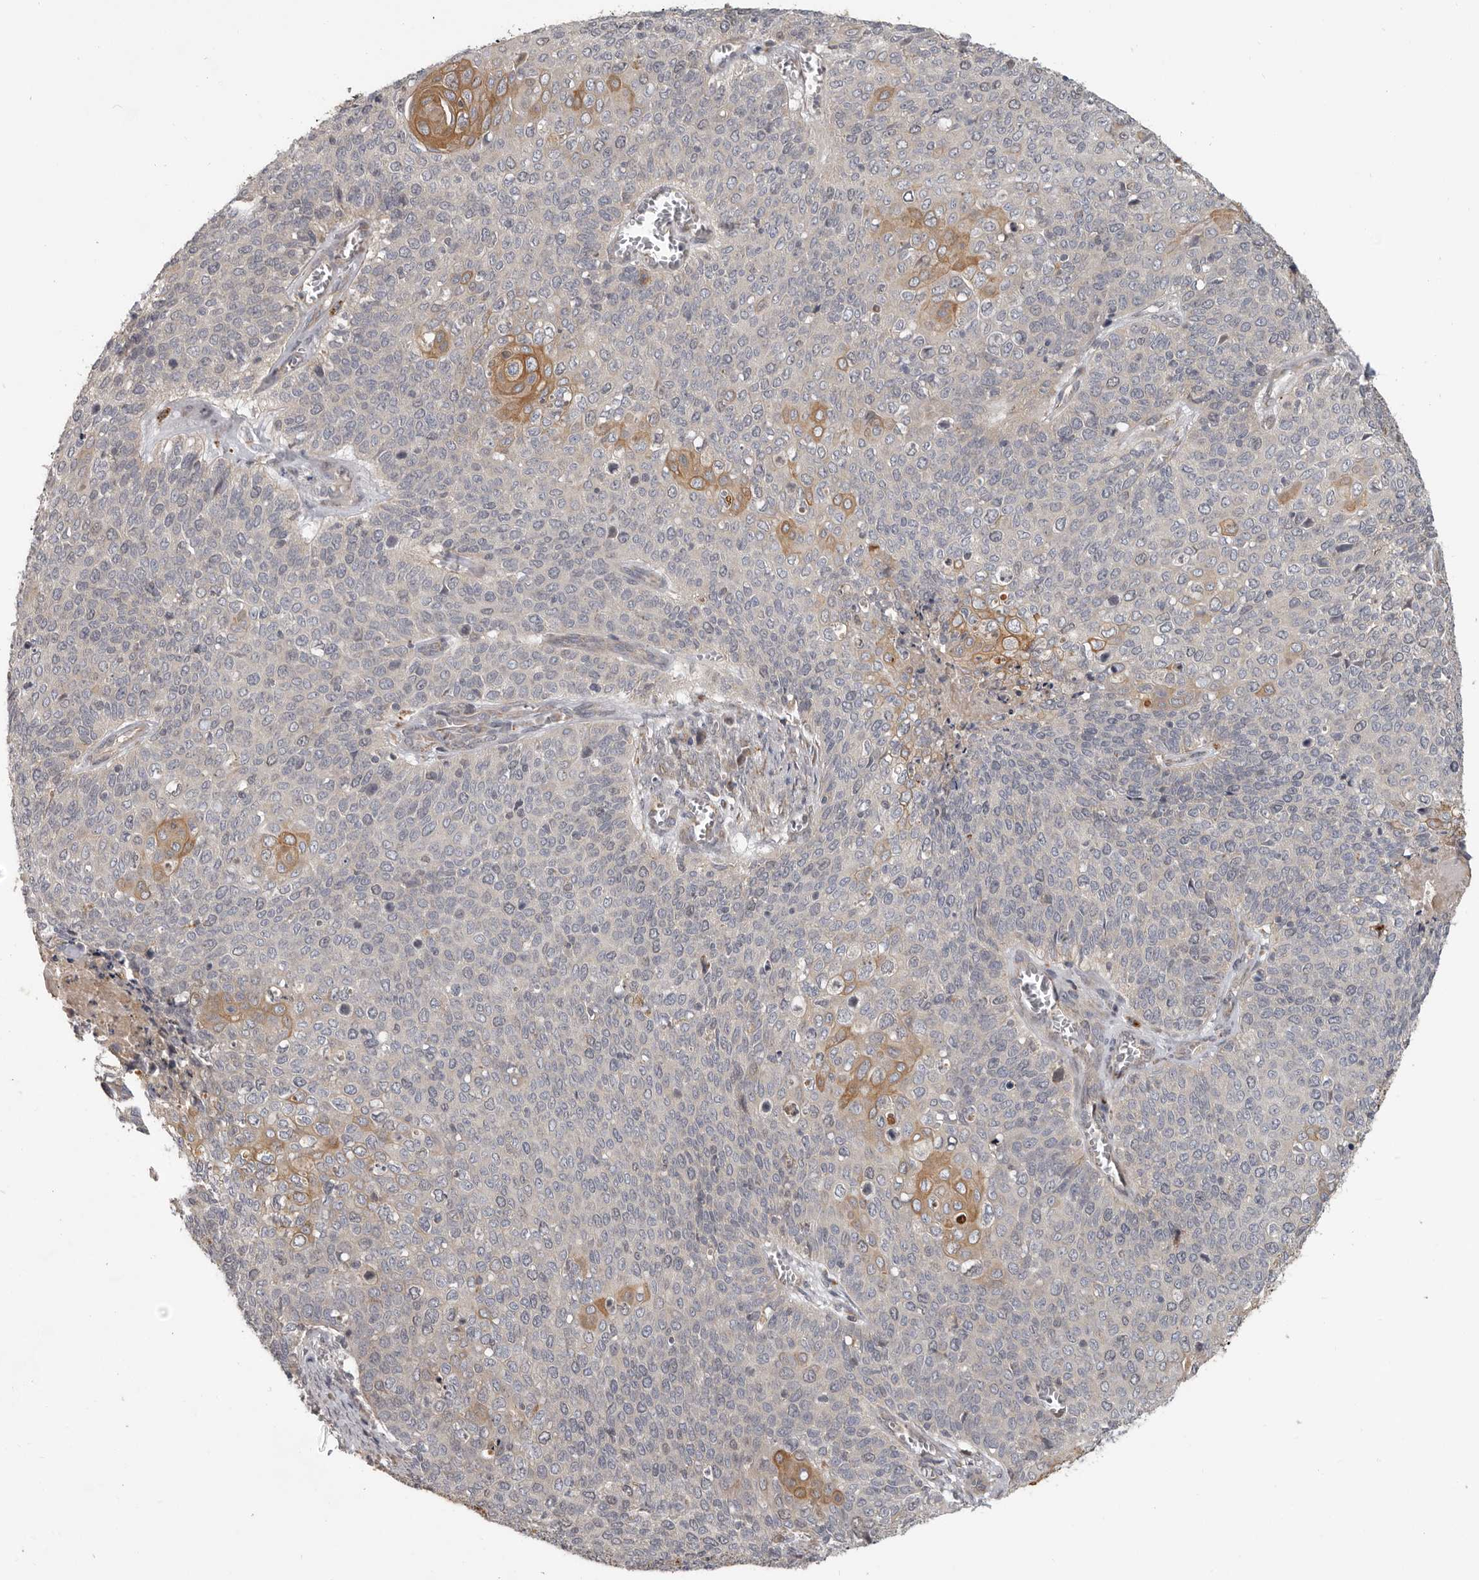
{"staining": {"intensity": "moderate", "quantity": "<25%", "location": "cytoplasmic/membranous"}, "tissue": "cervical cancer", "cell_type": "Tumor cells", "image_type": "cancer", "snomed": [{"axis": "morphology", "description": "Squamous cell carcinoma, NOS"}, {"axis": "topography", "description": "Cervix"}], "caption": "High-magnification brightfield microscopy of cervical cancer stained with DAB (brown) and counterstained with hematoxylin (blue). tumor cells exhibit moderate cytoplasmic/membranous staining is appreciated in about<25% of cells.", "gene": "UNK", "patient": {"sex": "female", "age": 39}}